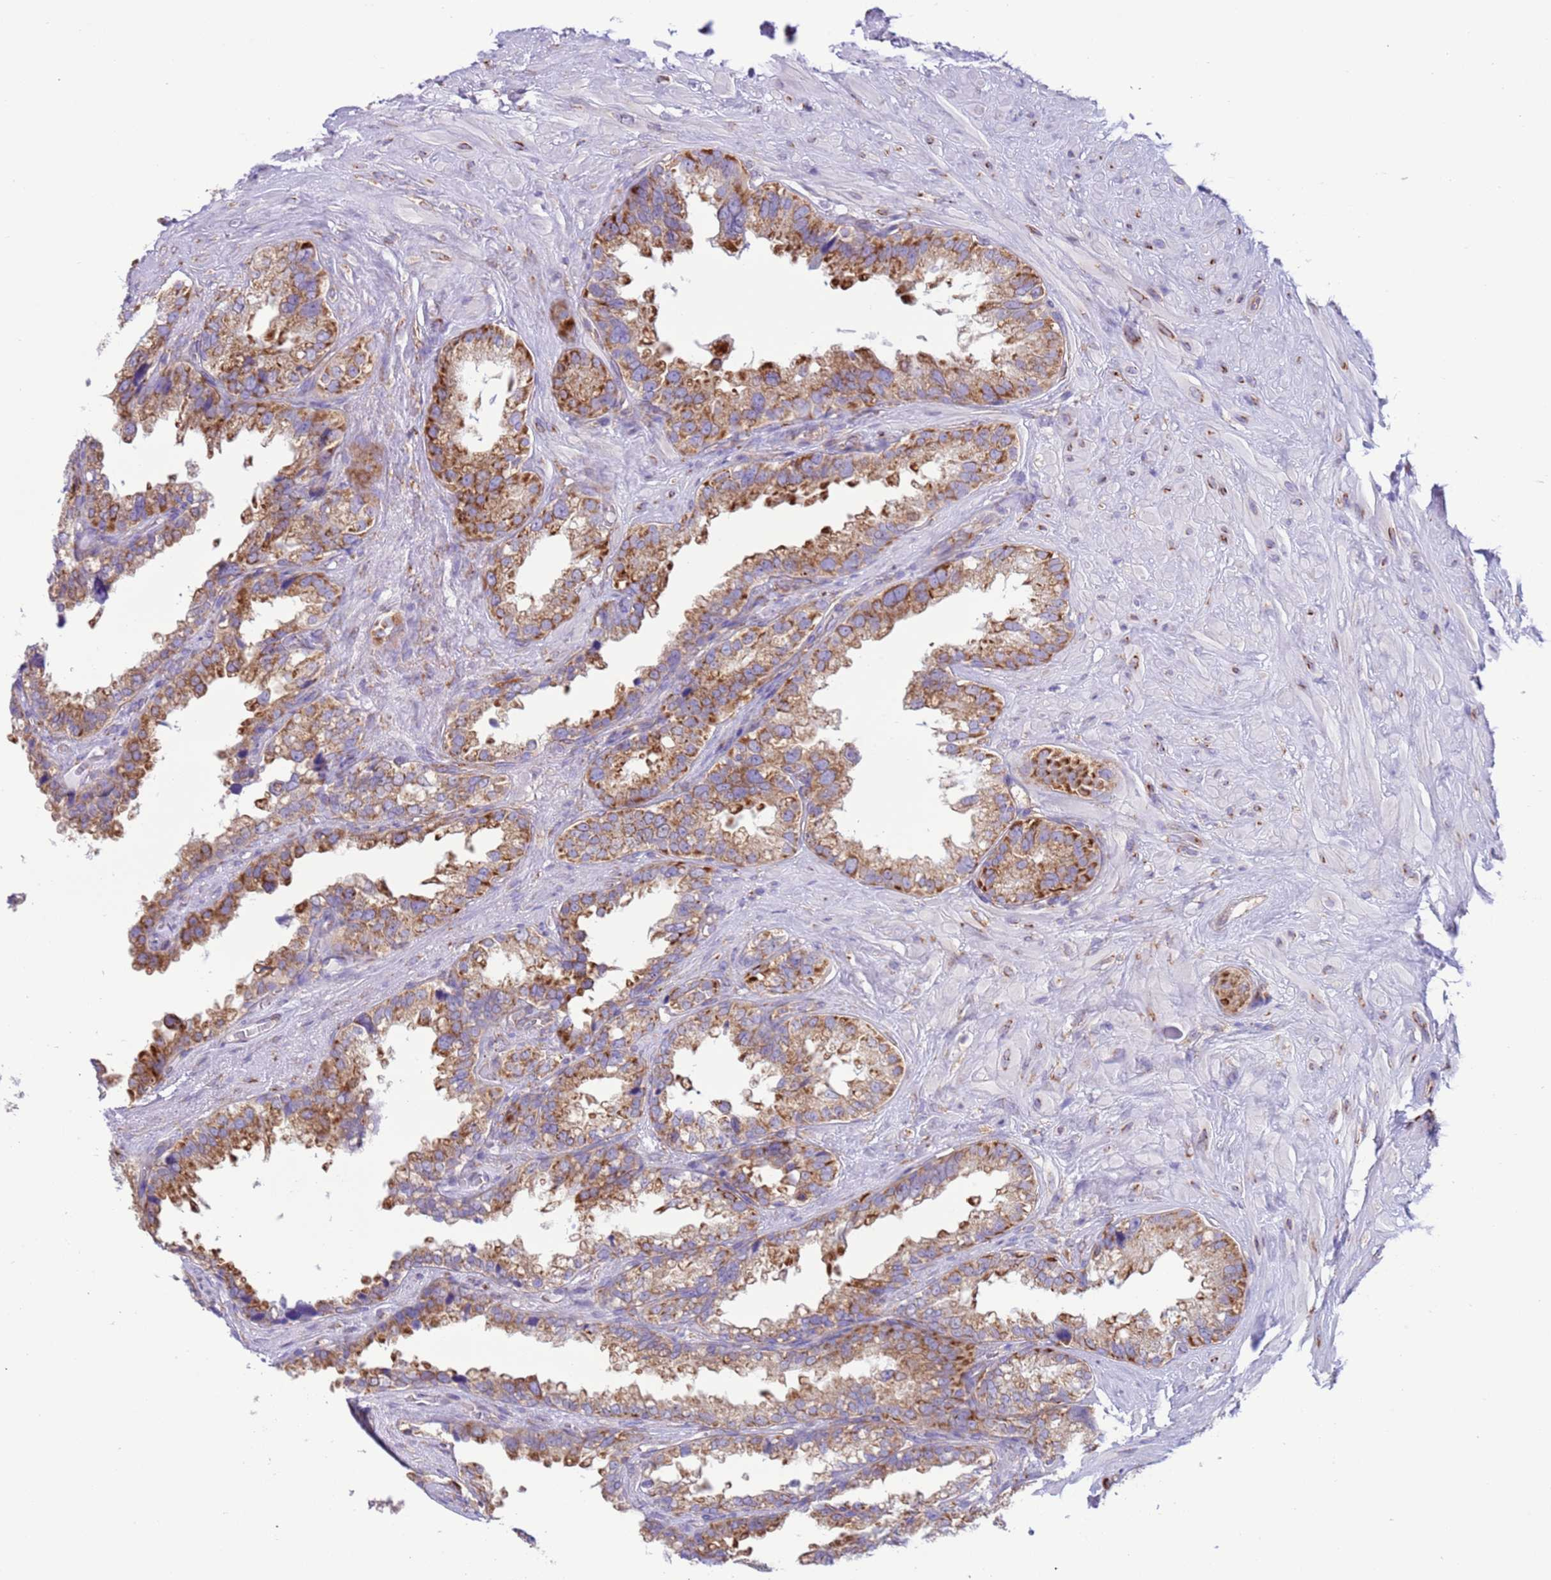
{"staining": {"intensity": "moderate", "quantity": ">75%", "location": "cytoplasmic/membranous"}, "tissue": "seminal vesicle", "cell_type": "Glandular cells", "image_type": "normal", "snomed": [{"axis": "morphology", "description": "Normal tissue, NOS"}, {"axis": "topography", "description": "Seminal veicle"}], "caption": "Immunohistochemical staining of benign seminal vesicle exhibits >75% levels of moderate cytoplasmic/membranous protein staining in about >75% of glandular cells.", "gene": "VARS1", "patient": {"sex": "male", "age": 80}}